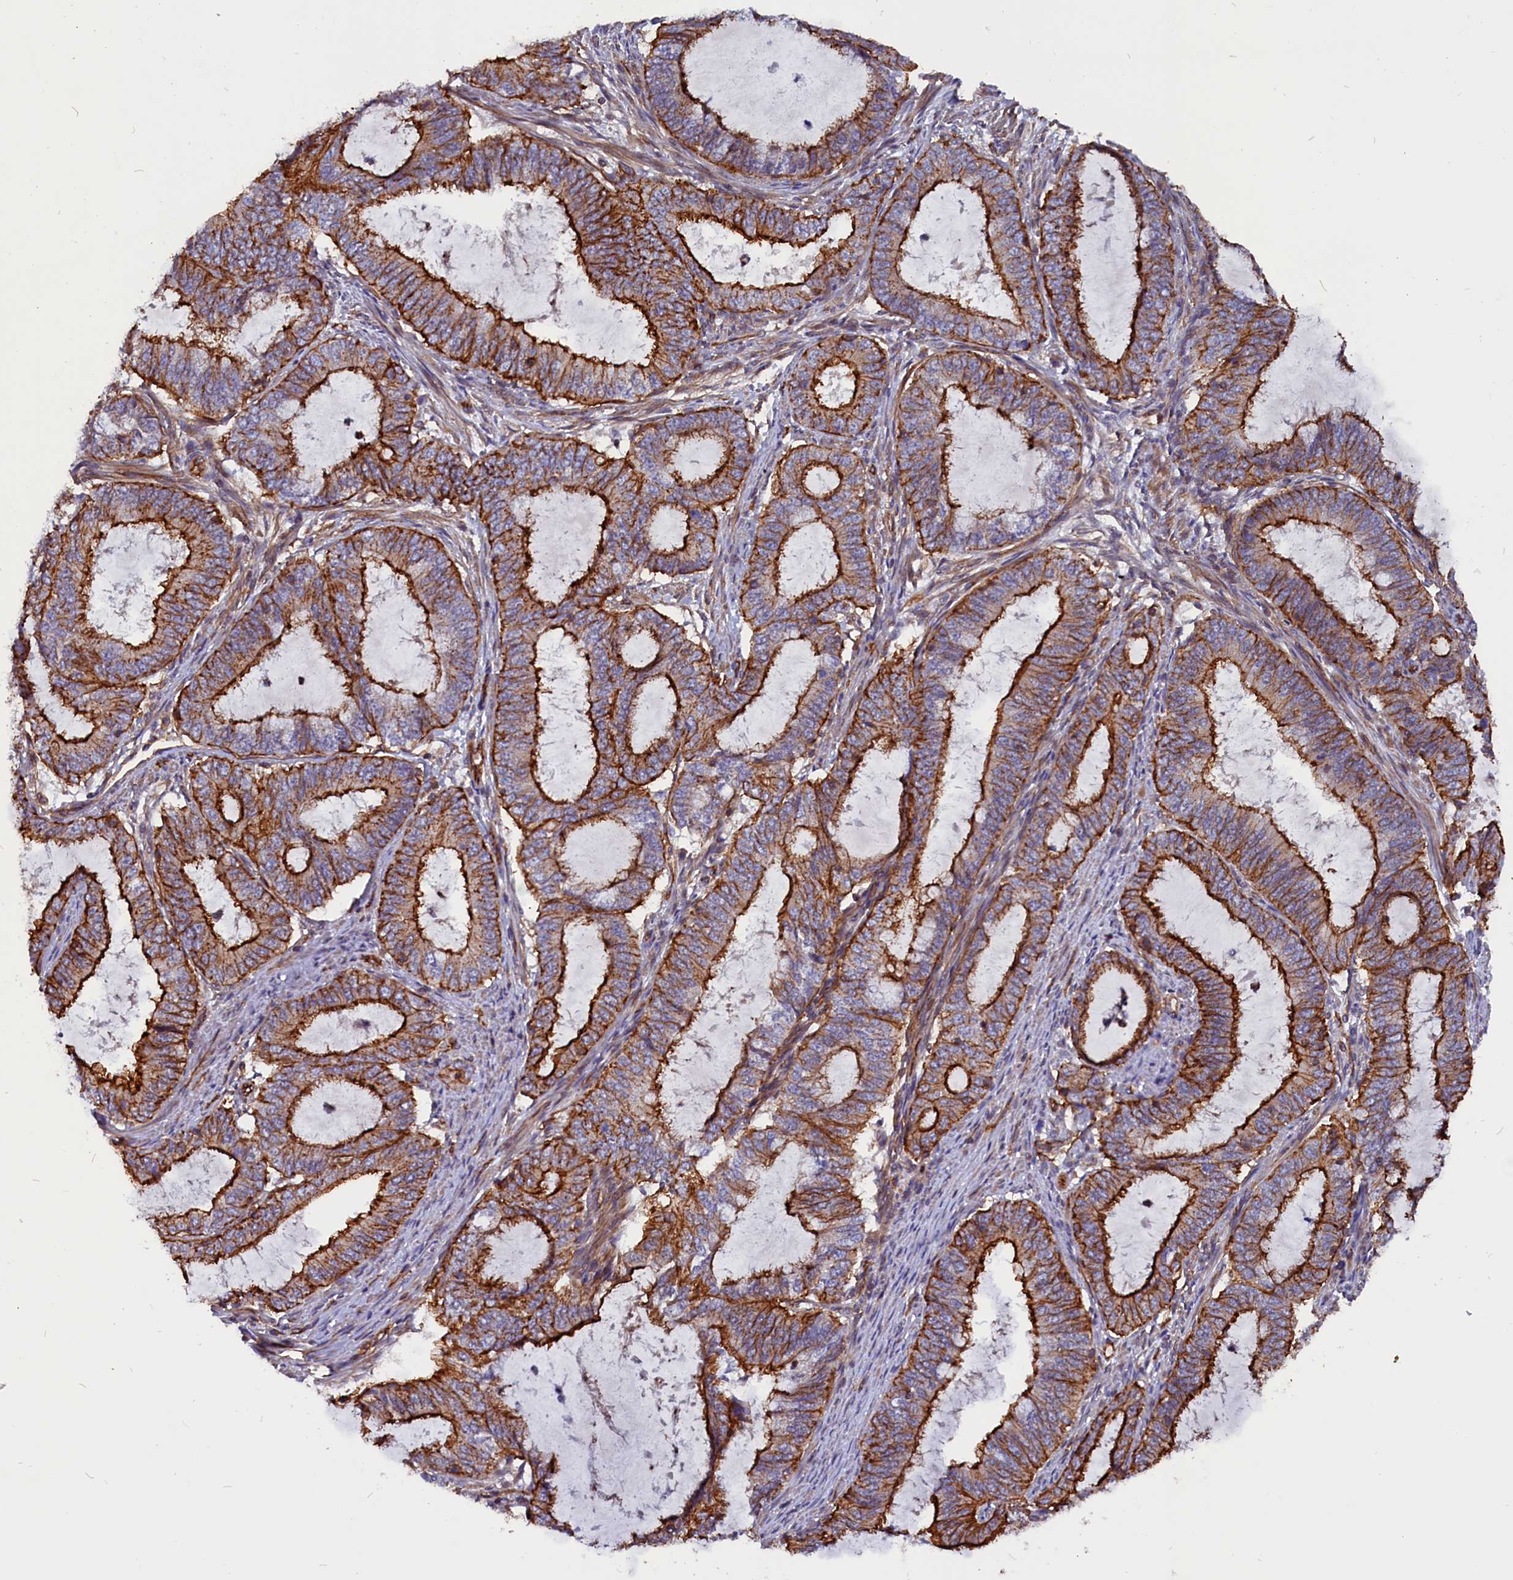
{"staining": {"intensity": "strong", "quantity": ">75%", "location": "cytoplasmic/membranous"}, "tissue": "endometrial cancer", "cell_type": "Tumor cells", "image_type": "cancer", "snomed": [{"axis": "morphology", "description": "Adenocarcinoma, NOS"}, {"axis": "topography", "description": "Endometrium"}], "caption": "Immunohistochemistry of human adenocarcinoma (endometrial) reveals high levels of strong cytoplasmic/membranous staining in approximately >75% of tumor cells.", "gene": "ZNF749", "patient": {"sex": "female", "age": 51}}